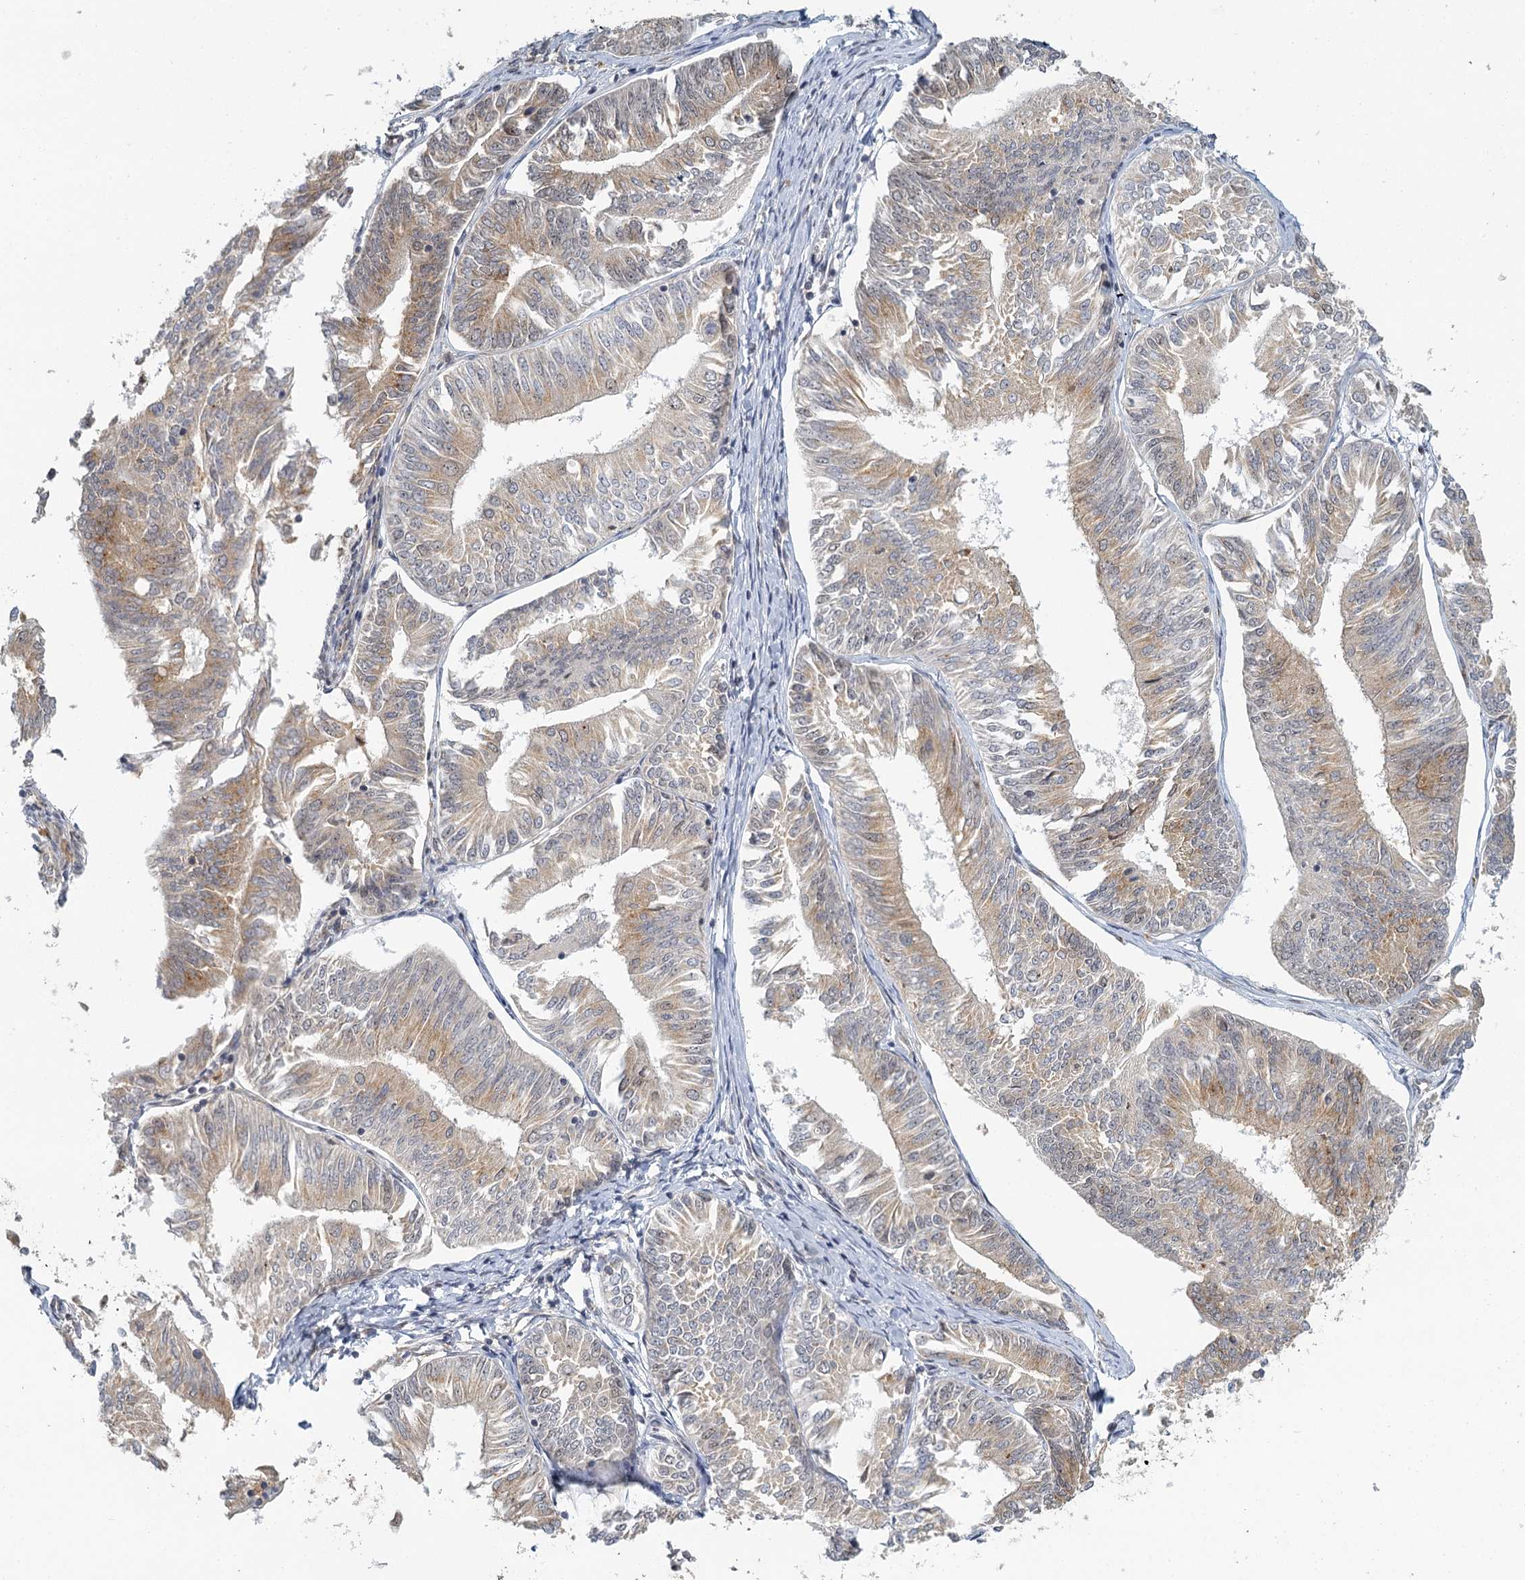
{"staining": {"intensity": "weak", "quantity": ">75%", "location": "cytoplasmic/membranous"}, "tissue": "endometrial cancer", "cell_type": "Tumor cells", "image_type": "cancer", "snomed": [{"axis": "morphology", "description": "Adenocarcinoma, NOS"}, {"axis": "topography", "description": "Endometrium"}], "caption": "IHC (DAB) staining of human endometrial adenocarcinoma shows weak cytoplasmic/membranous protein staining in approximately >75% of tumor cells.", "gene": "TREX1", "patient": {"sex": "female", "age": 58}}